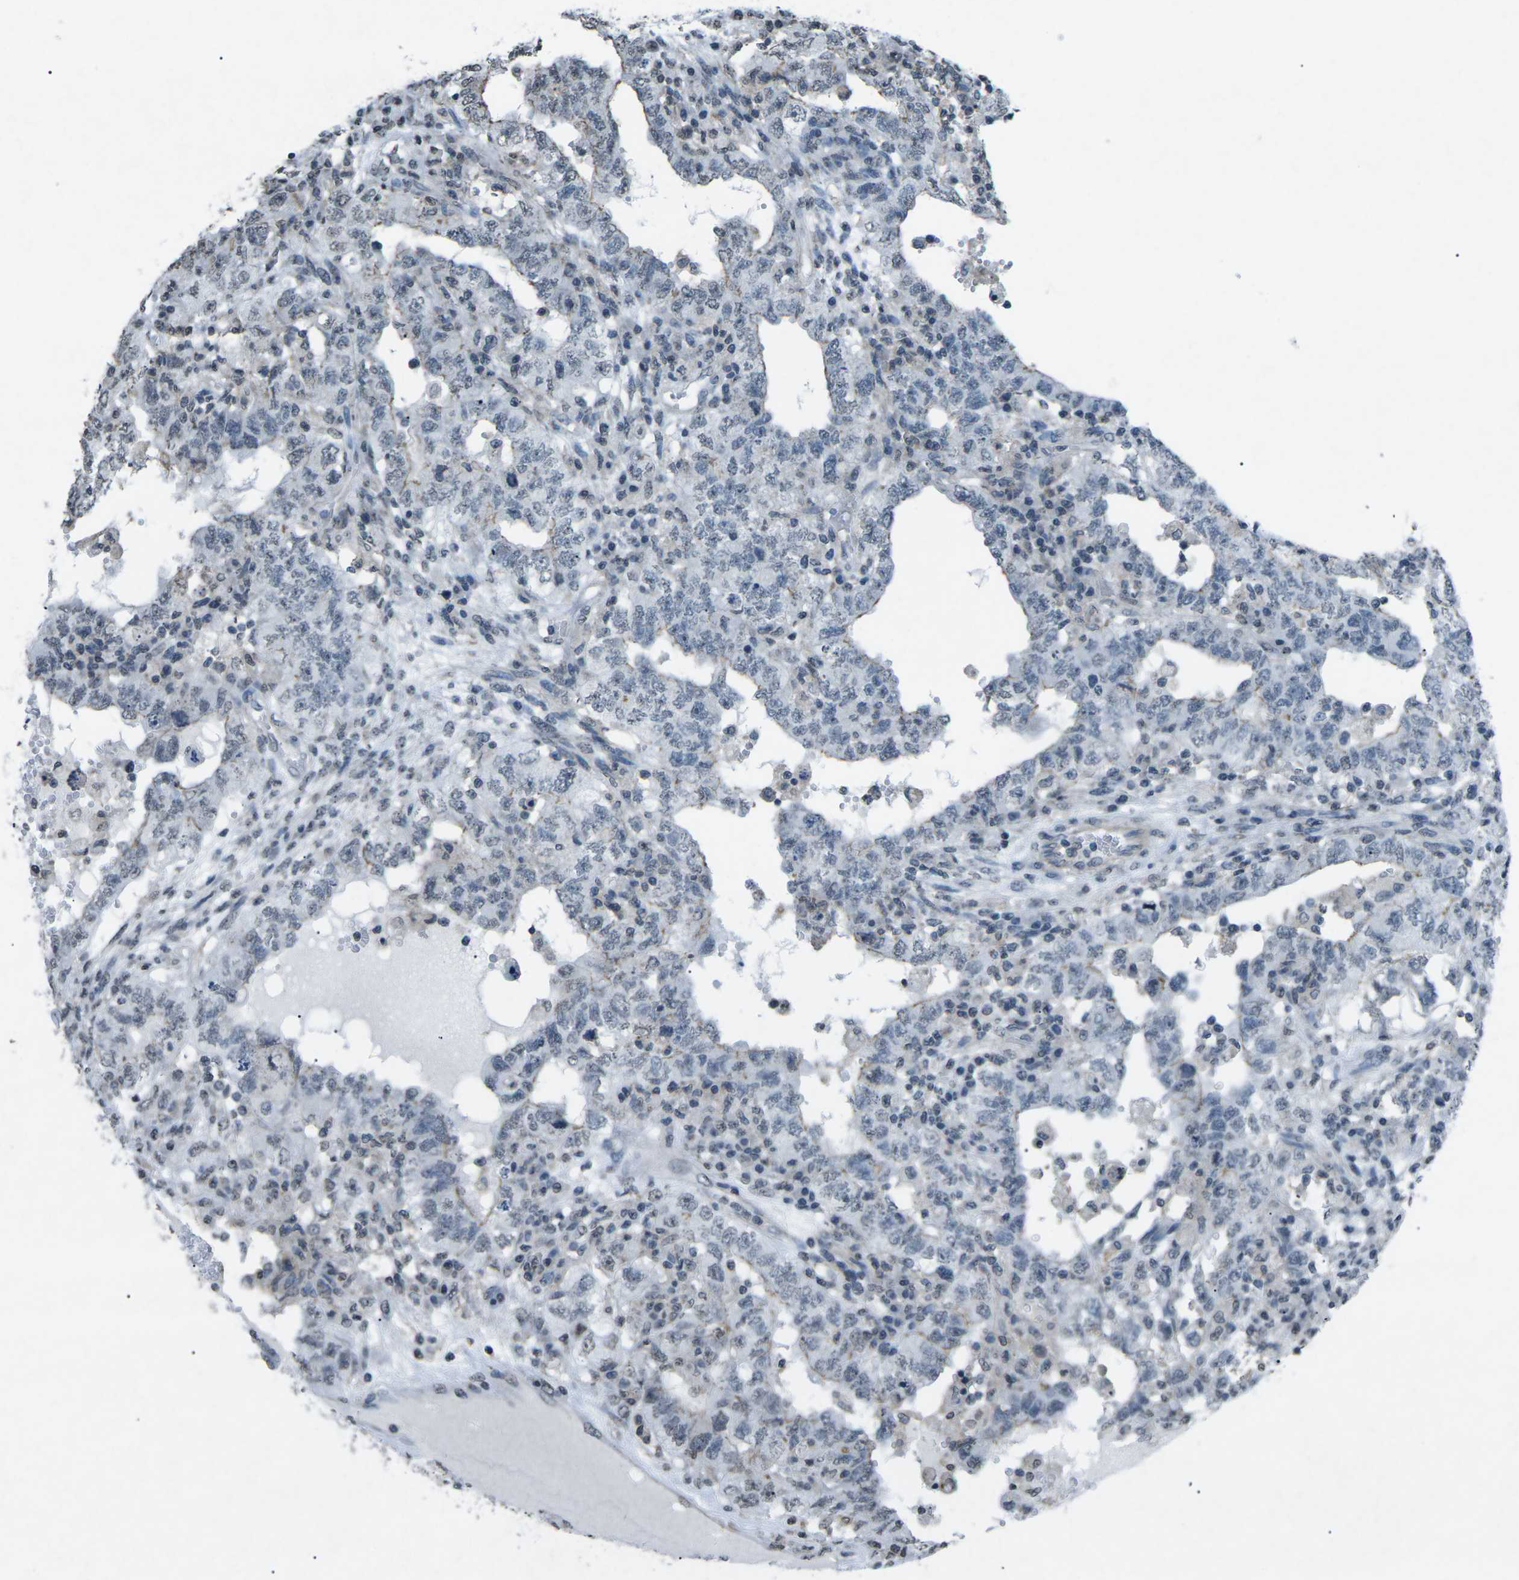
{"staining": {"intensity": "negative", "quantity": "none", "location": "none"}, "tissue": "testis cancer", "cell_type": "Tumor cells", "image_type": "cancer", "snomed": [{"axis": "morphology", "description": "Carcinoma, Embryonal, NOS"}, {"axis": "topography", "description": "Testis"}], "caption": "IHC micrograph of human testis cancer (embryonal carcinoma) stained for a protein (brown), which demonstrates no expression in tumor cells.", "gene": "TFR2", "patient": {"sex": "male", "age": 26}}